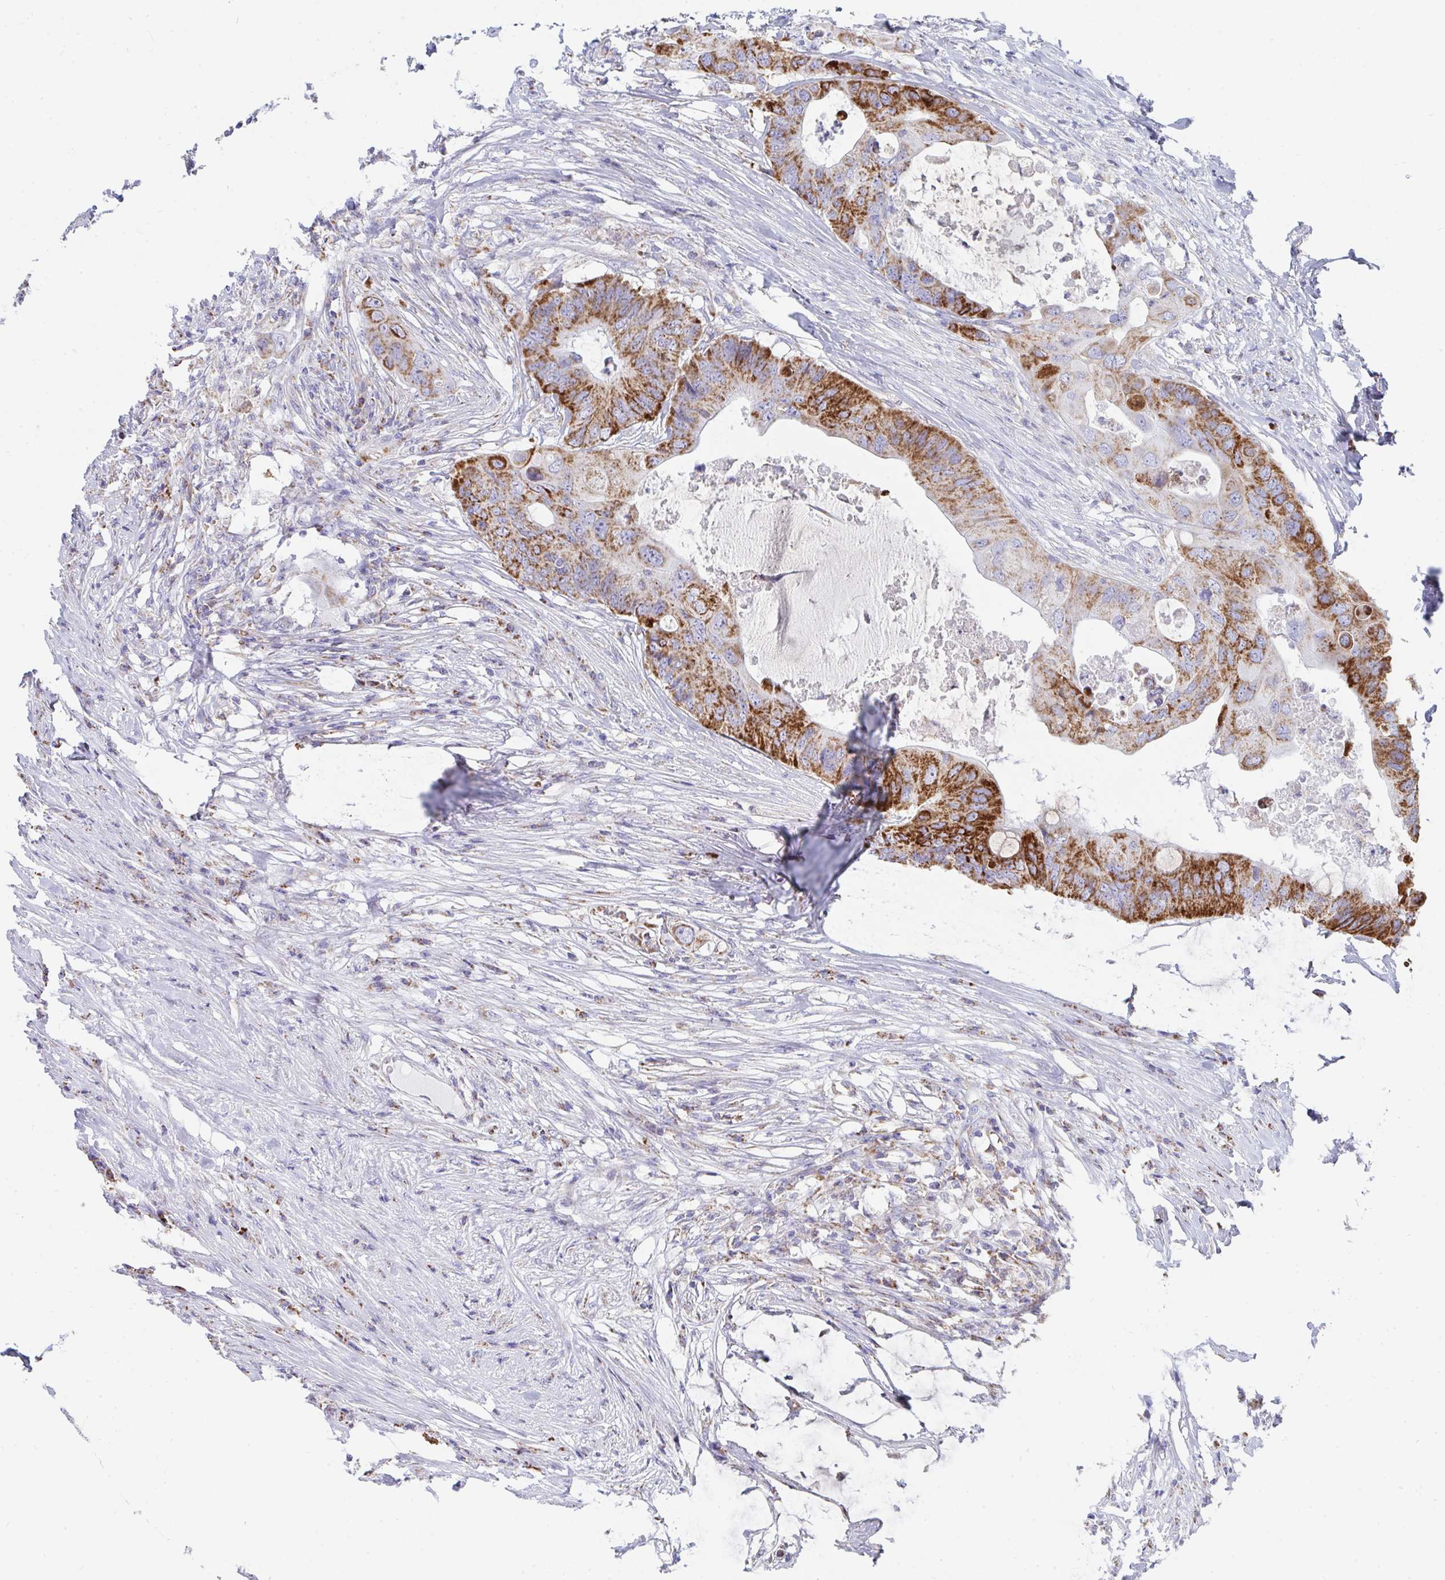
{"staining": {"intensity": "strong", "quantity": ">75%", "location": "cytoplasmic/membranous"}, "tissue": "colorectal cancer", "cell_type": "Tumor cells", "image_type": "cancer", "snomed": [{"axis": "morphology", "description": "Adenocarcinoma, NOS"}, {"axis": "topography", "description": "Colon"}], "caption": "Immunohistochemistry (IHC) photomicrograph of neoplastic tissue: human colorectal cancer stained using immunohistochemistry (IHC) shows high levels of strong protein expression localized specifically in the cytoplasmic/membranous of tumor cells, appearing as a cytoplasmic/membranous brown color.", "gene": "AIFM1", "patient": {"sex": "male", "age": 71}}